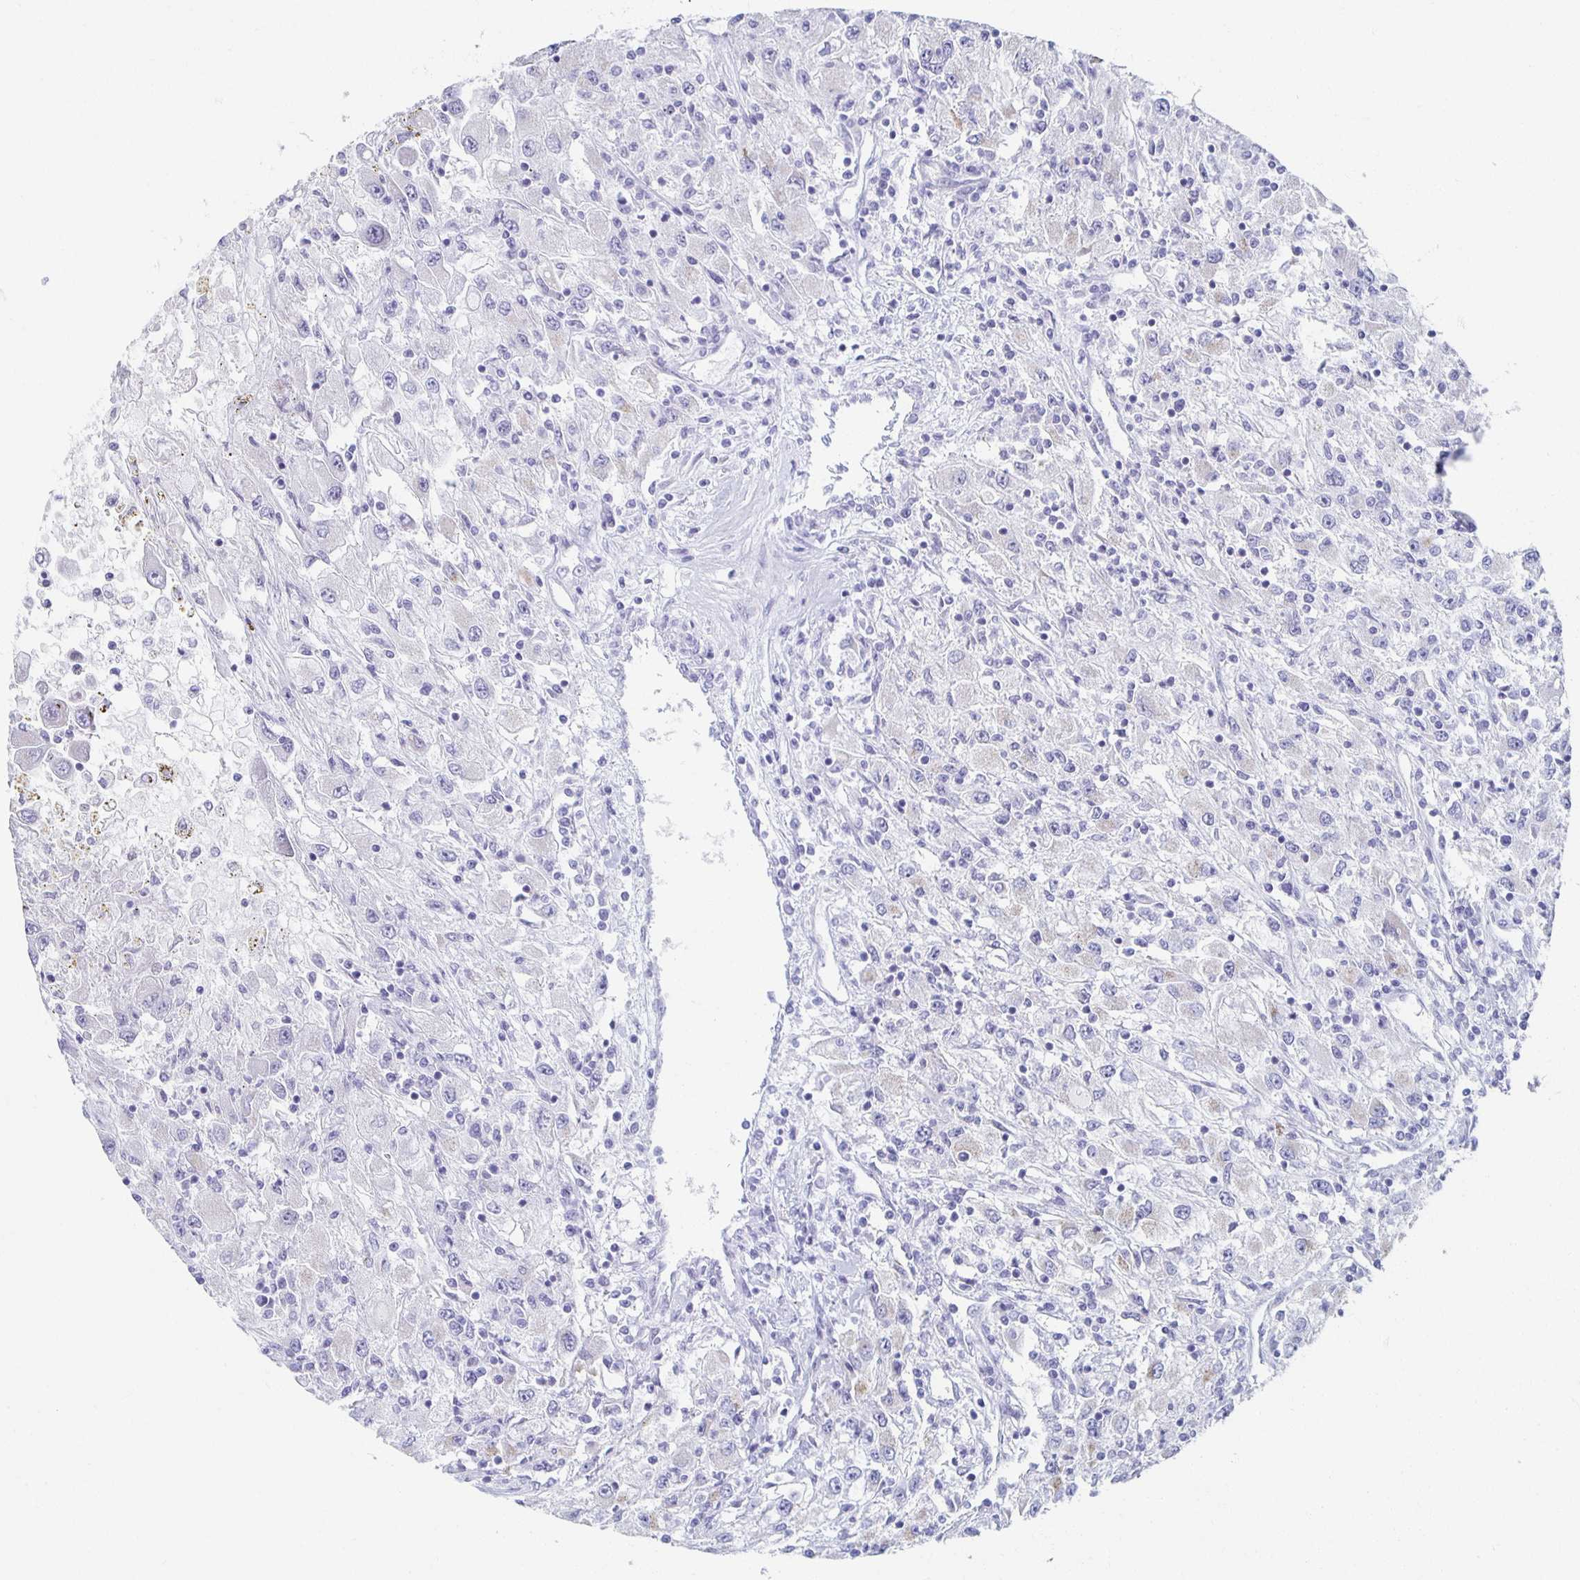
{"staining": {"intensity": "negative", "quantity": "none", "location": "none"}, "tissue": "renal cancer", "cell_type": "Tumor cells", "image_type": "cancer", "snomed": [{"axis": "morphology", "description": "Adenocarcinoma, NOS"}, {"axis": "topography", "description": "Kidney"}], "caption": "Immunohistochemistry micrograph of neoplastic tissue: adenocarcinoma (renal) stained with DAB (3,3'-diaminobenzidine) exhibits no significant protein expression in tumor cells.", "gene": "TEX44", "patient": {"sex": "female", "age": 67}}